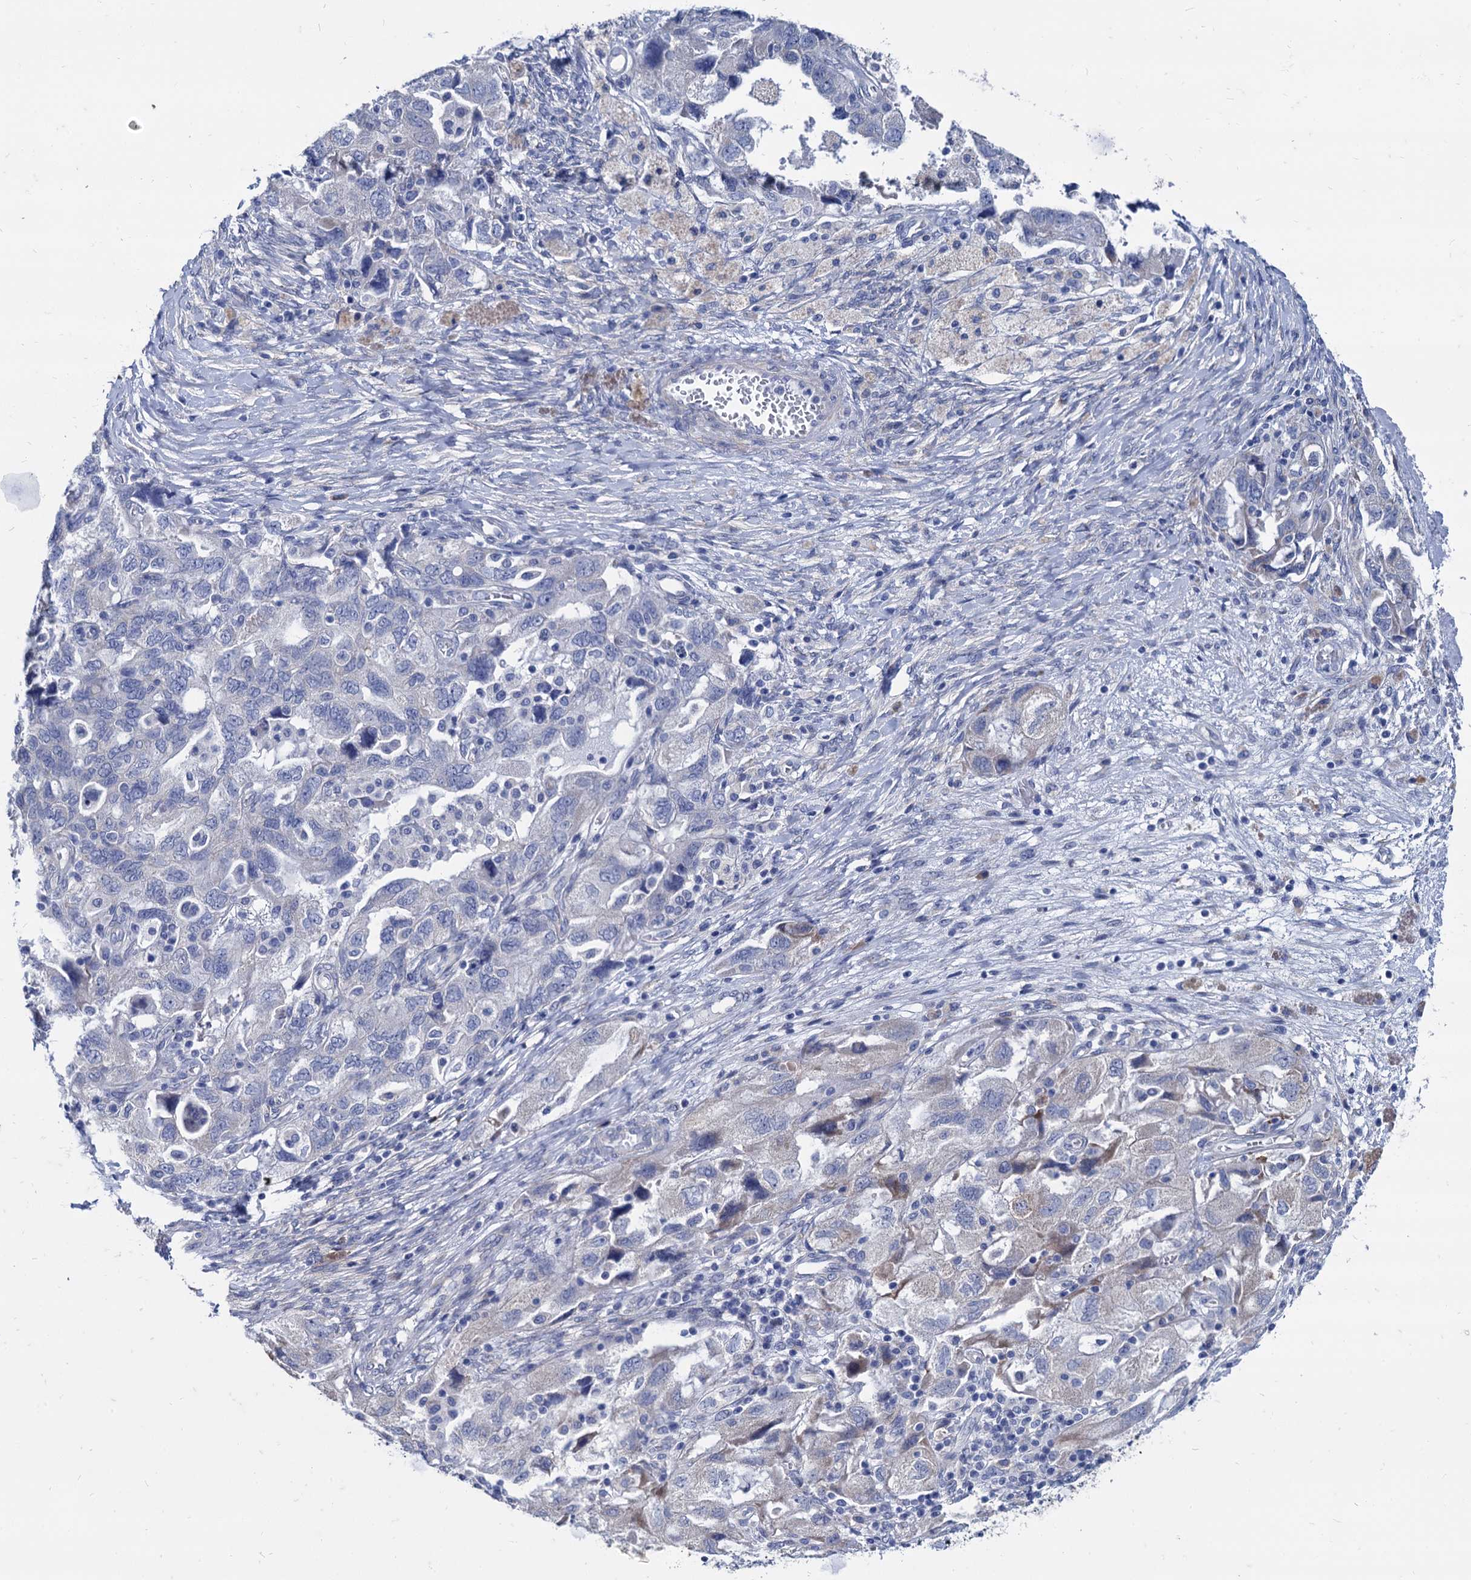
{"staining": {"intensity": "negative", "quantity": "none", "location": "none"}, "tissue": "ovarian cancer", "cell_type": "Tumor cells", "image_type": "cancer", "snomed": [{"axis": "morphology", "description": "Carcinoma, NOS"}, {"axis": "morphology", "description": "Cystadenocarcinoma, serous, NOS"}, {"axis": "topography", "description": "Ovary"}], "caption": "Immunohistochemical staining of human ovarian cancer (serous cystadenocarcinoma) demonstrates no significant positivity in tumor cells.", "gene": "FOXR2", "patient": {"sex": "female", "age": 69}}